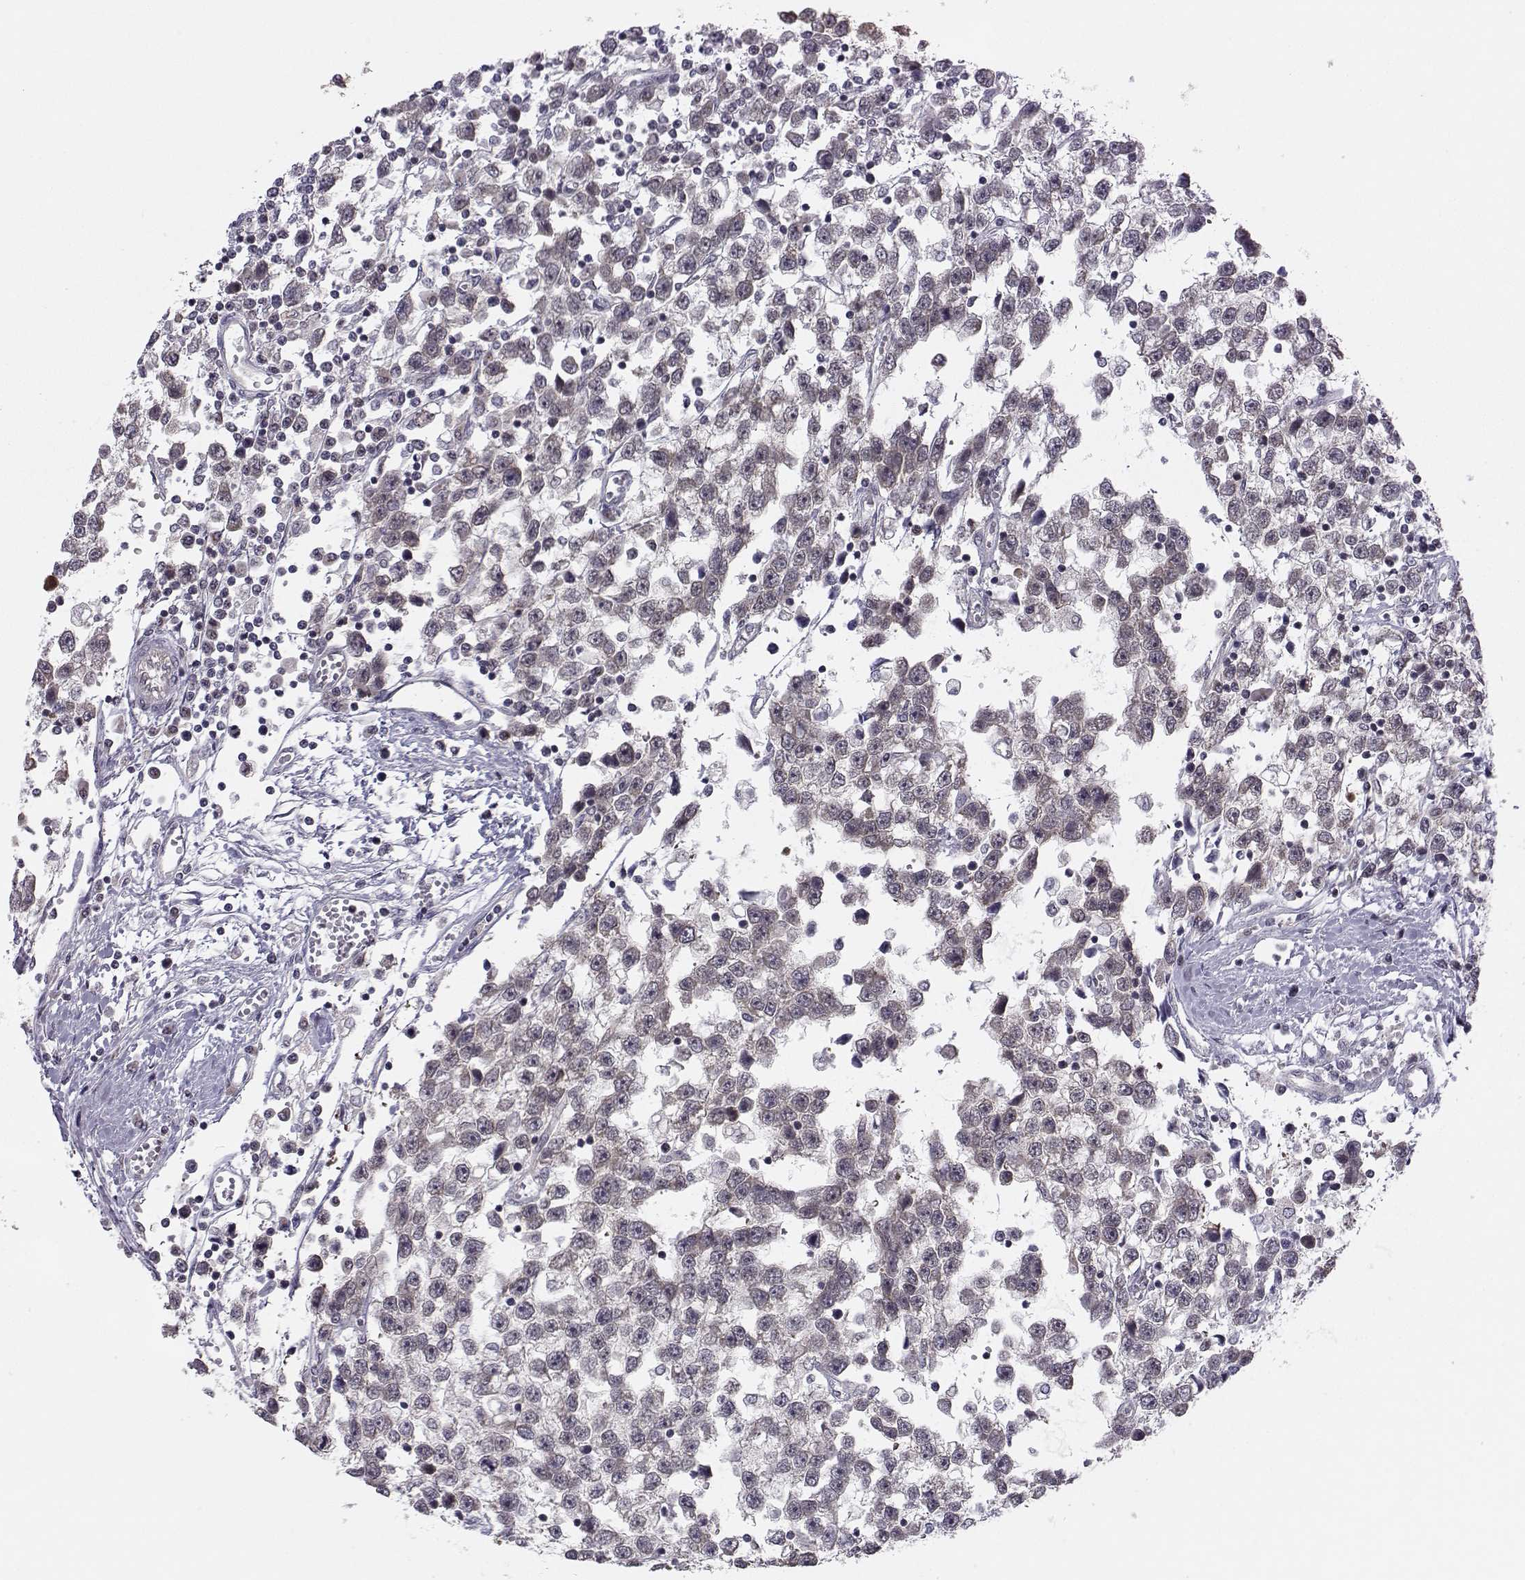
{"staining": {"intensity": "negative", "quantity": "none", "location": "none"}, "tissue": "testis cancer", "cell_type": "Tumor cells", "image_type": "cancer", "snomed": [{"axis": "morphology", "description": "Seminoma, NOS"}, {"axis": "topography", "description": "Testis"}], "caption": "Tumor cells are negative for protein expression in human seminoma (testis).", "gene": "KIF13B", "patient": {"sex": "male", "age": 34}}